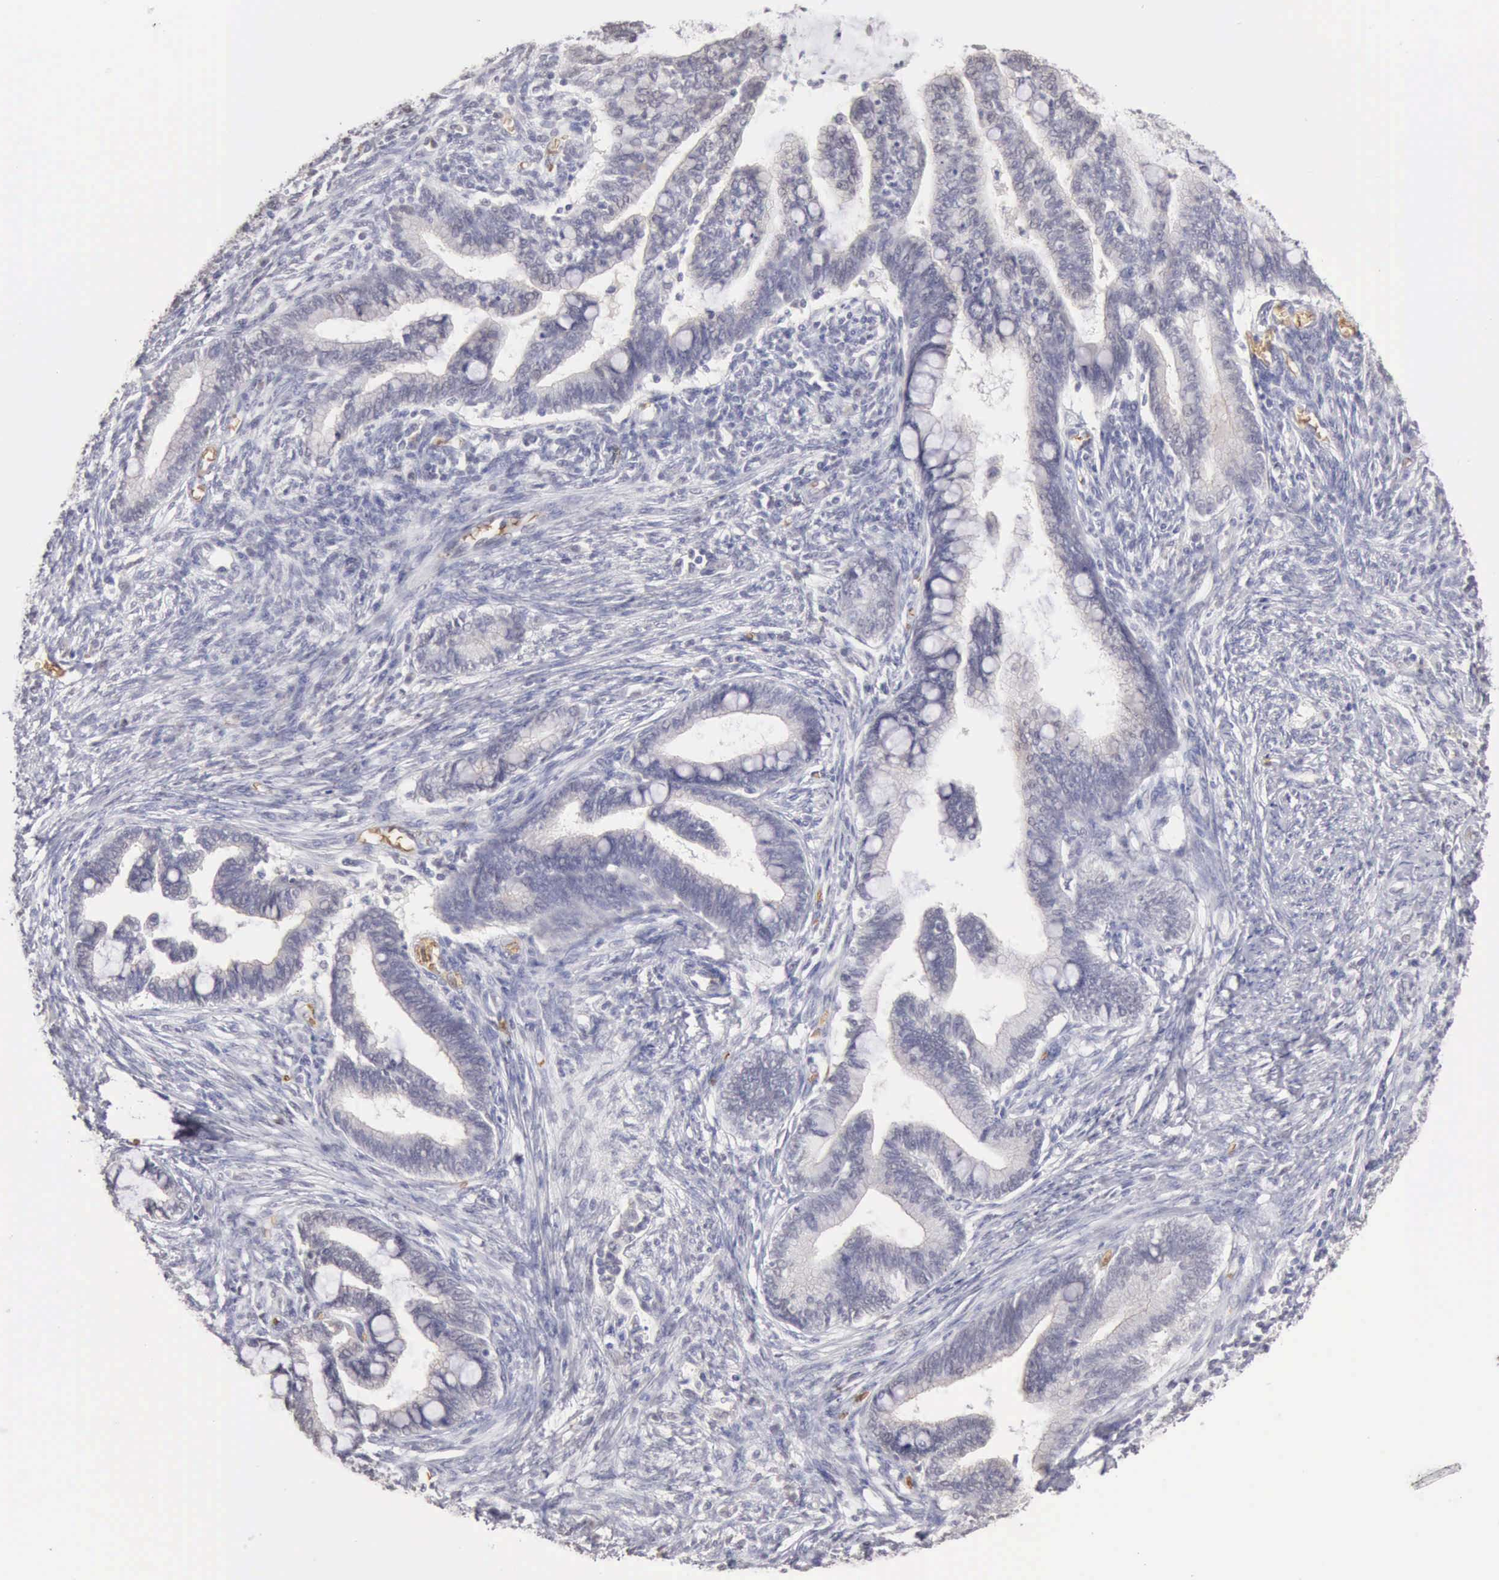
{"staining": {"intensity": "negative", "quantity": "none", "location": "none"}, "tissue": "cervical cancer", "cell_type": "Tumor cells", "image_type": "cancer", "snomed": [{"axis": "morphology", "description": "Adenocarcinoma, NOS"}, {"axis": "topography", "description": "Cervix"}], "caption": "An IHC histopathology image of adenocarcinoma (cervical) is shown. There is no staining in tumor cells of adenocarcinoma (cervical).", "gene": "CFI", "patient": {"sex": "female", "age": 36}}